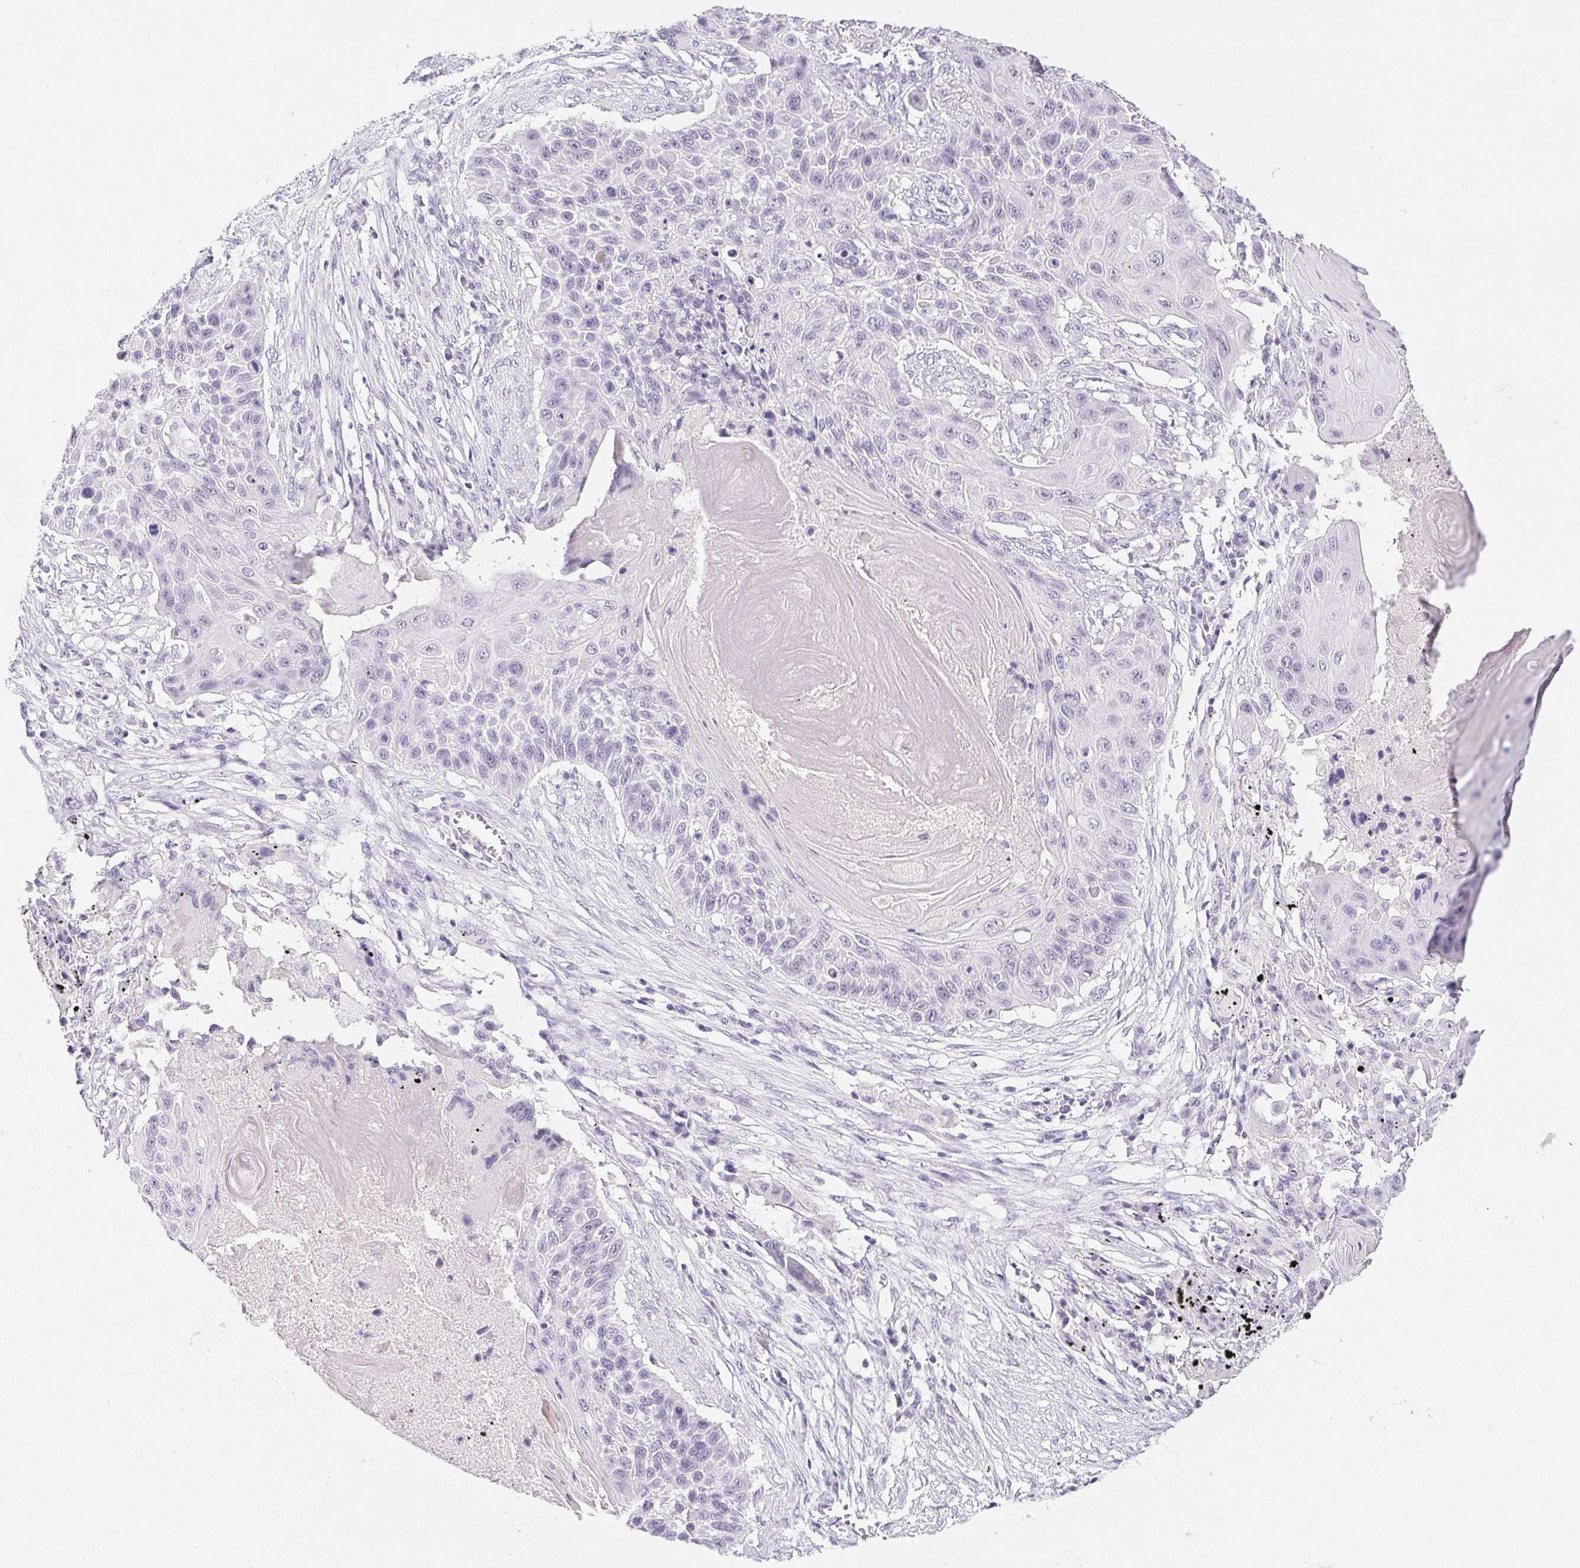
{"staining": {"intensity": "negative", "quantity": "none", "location": "none"}, "tissue": "lung cancer", "cell_type": "Tumor cells", "image_type": "cancer", "snomed": [{"axis": "morphology", "description": "Squamous cell carcinoma, NOS"}, {"axis": "topography", "description": "Lung"}], "caption": "DAB immunohistochemical staining of human lung cancer displays no significant staining in tumor cells.", "gene": "ST8SIA3", "patient": {"sex": "male", "age": 78}}